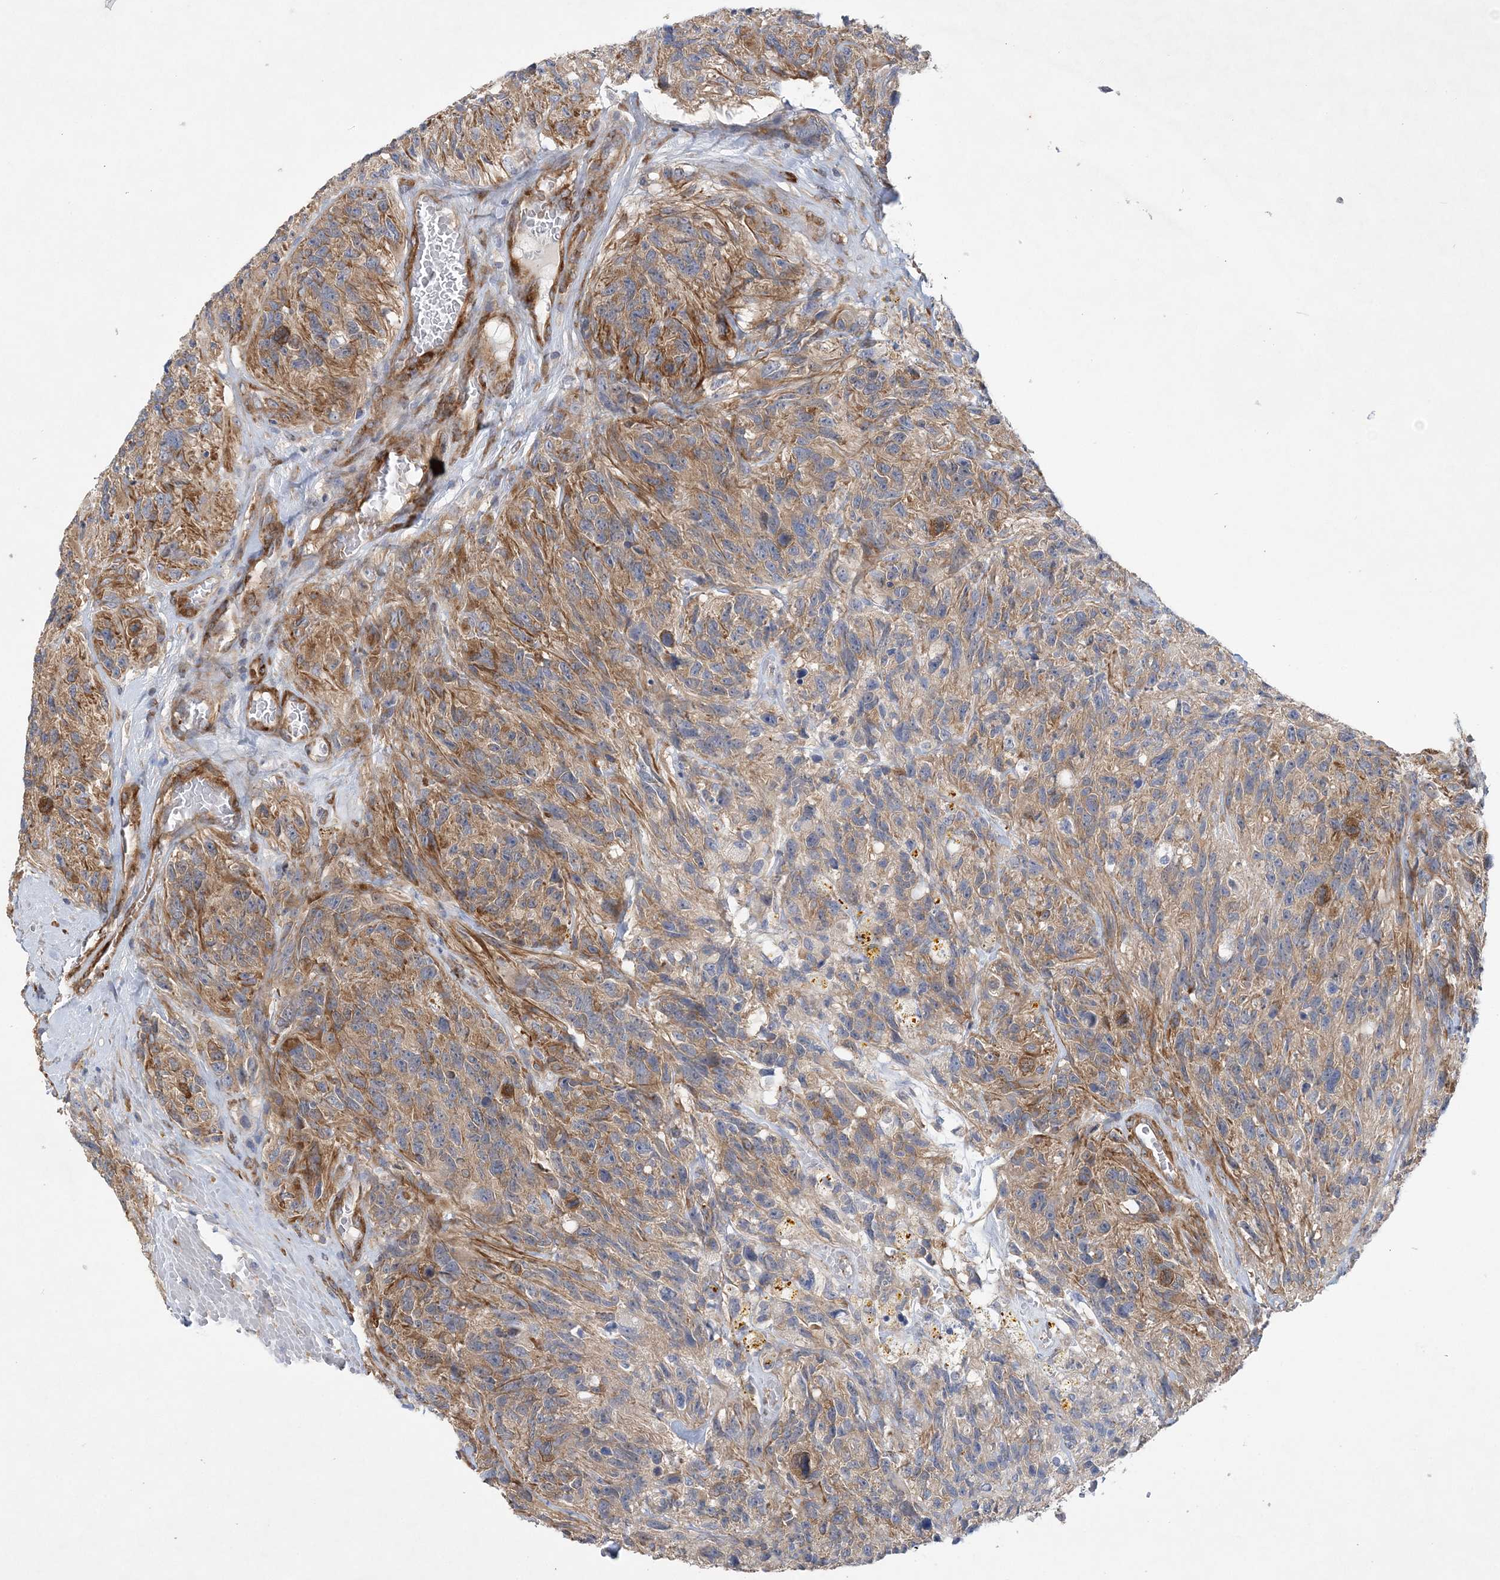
{"staining": {"intensity": "moderate", "quantity": ">75%", "location": "cytoplasmic/membranous"}, "tissue": "glioma", "cell_type": "Tumor cells", "image_type": "cancer", "snomed": [{"axis": "morphology", "description": "Glioma, malignant, High grade"}, {"axis": "topography", "description": "Brain"}], "caption": "Immunohistochemical staining of malignant glioma (high-grade) displays medium levels of moderate cytoplasmic/membranous protein staining in about >75% of tumor cells.", "gene": "MAP4K5", "patient": {"sex": "male", "age": 69}}